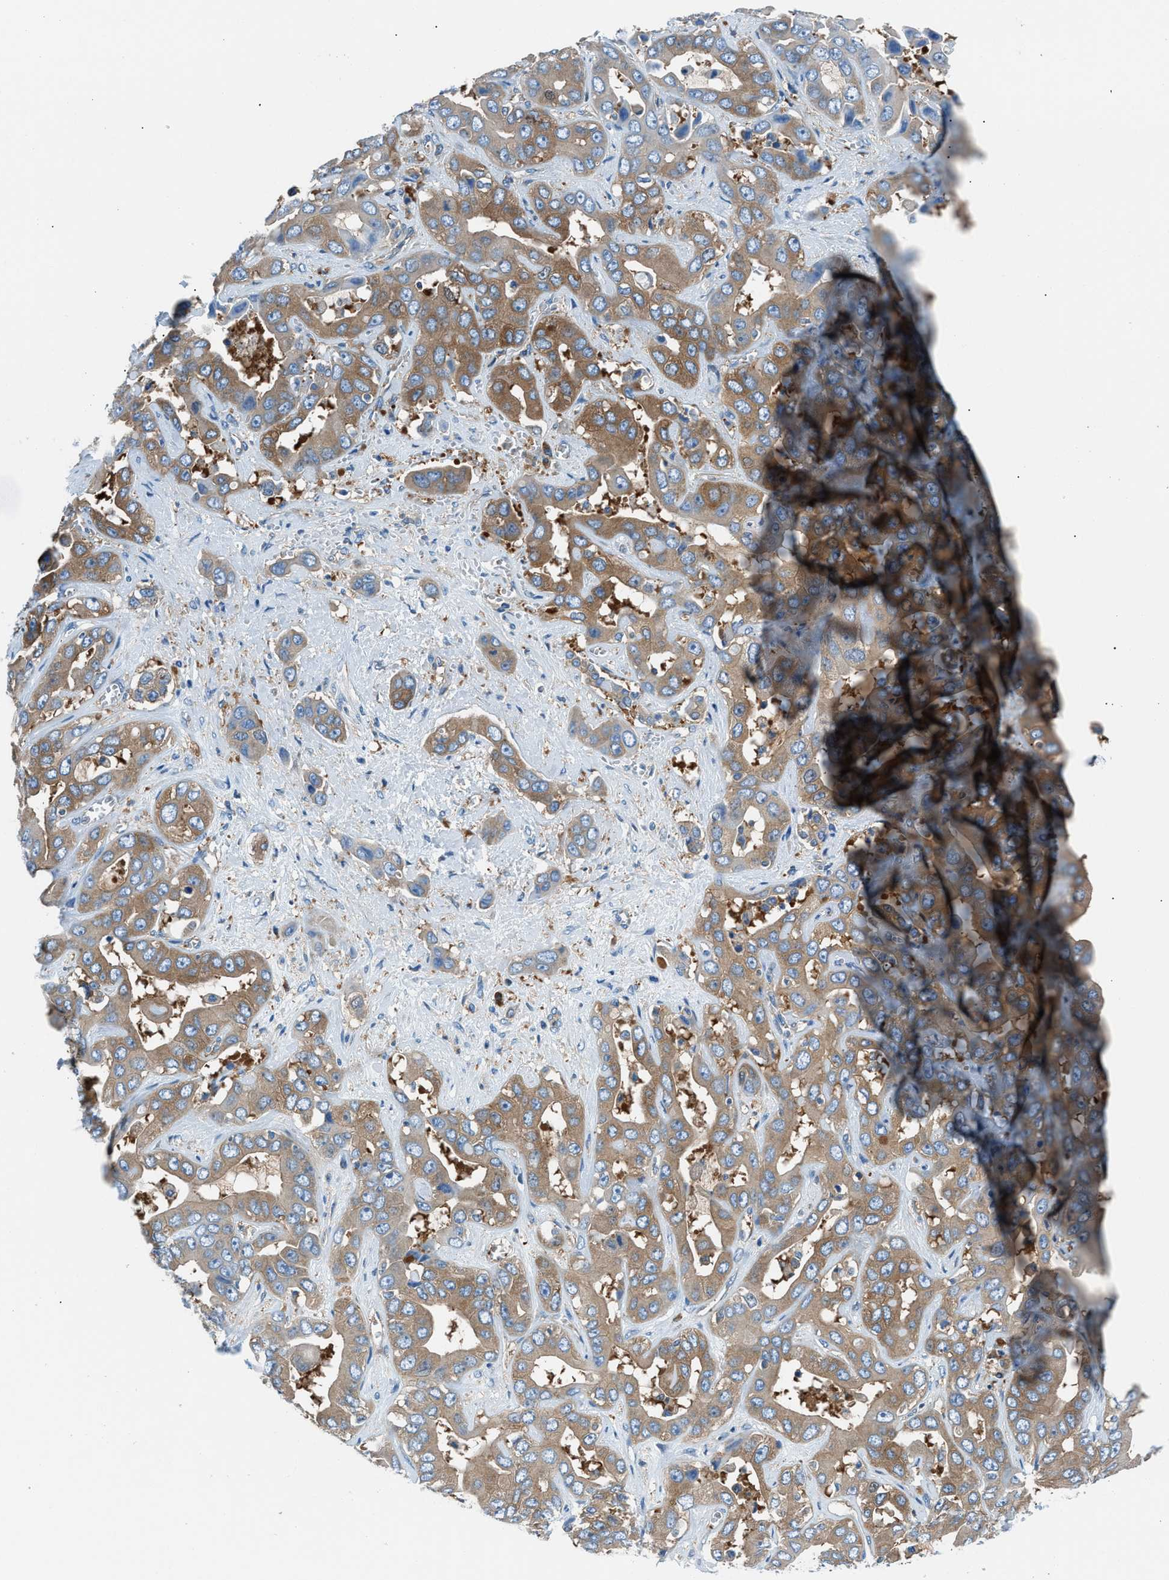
{"staining": {"intensity": "moderate", "quantity": ">75%", "location": "cytoplasmic/membranous"}, "tissue": "liver cancer", "cell_type": "Tumor cells", "image_type": "cancer", "snomed": [{"axis": "morphology", "description": "Cholangiocarcinoma"}, {"axis": "topography", "description": "Liver"}], "caption": "A high-resolution micrograph shows immunohistochemistry (IHC) staining of cholangiocarcinoma (liver), which exhibits moderate cytoplasmic/membranous expression in approximately >75% of tumor cells.", "gene": "SARS1", "patient": {"sex": "female", "age": 52}}